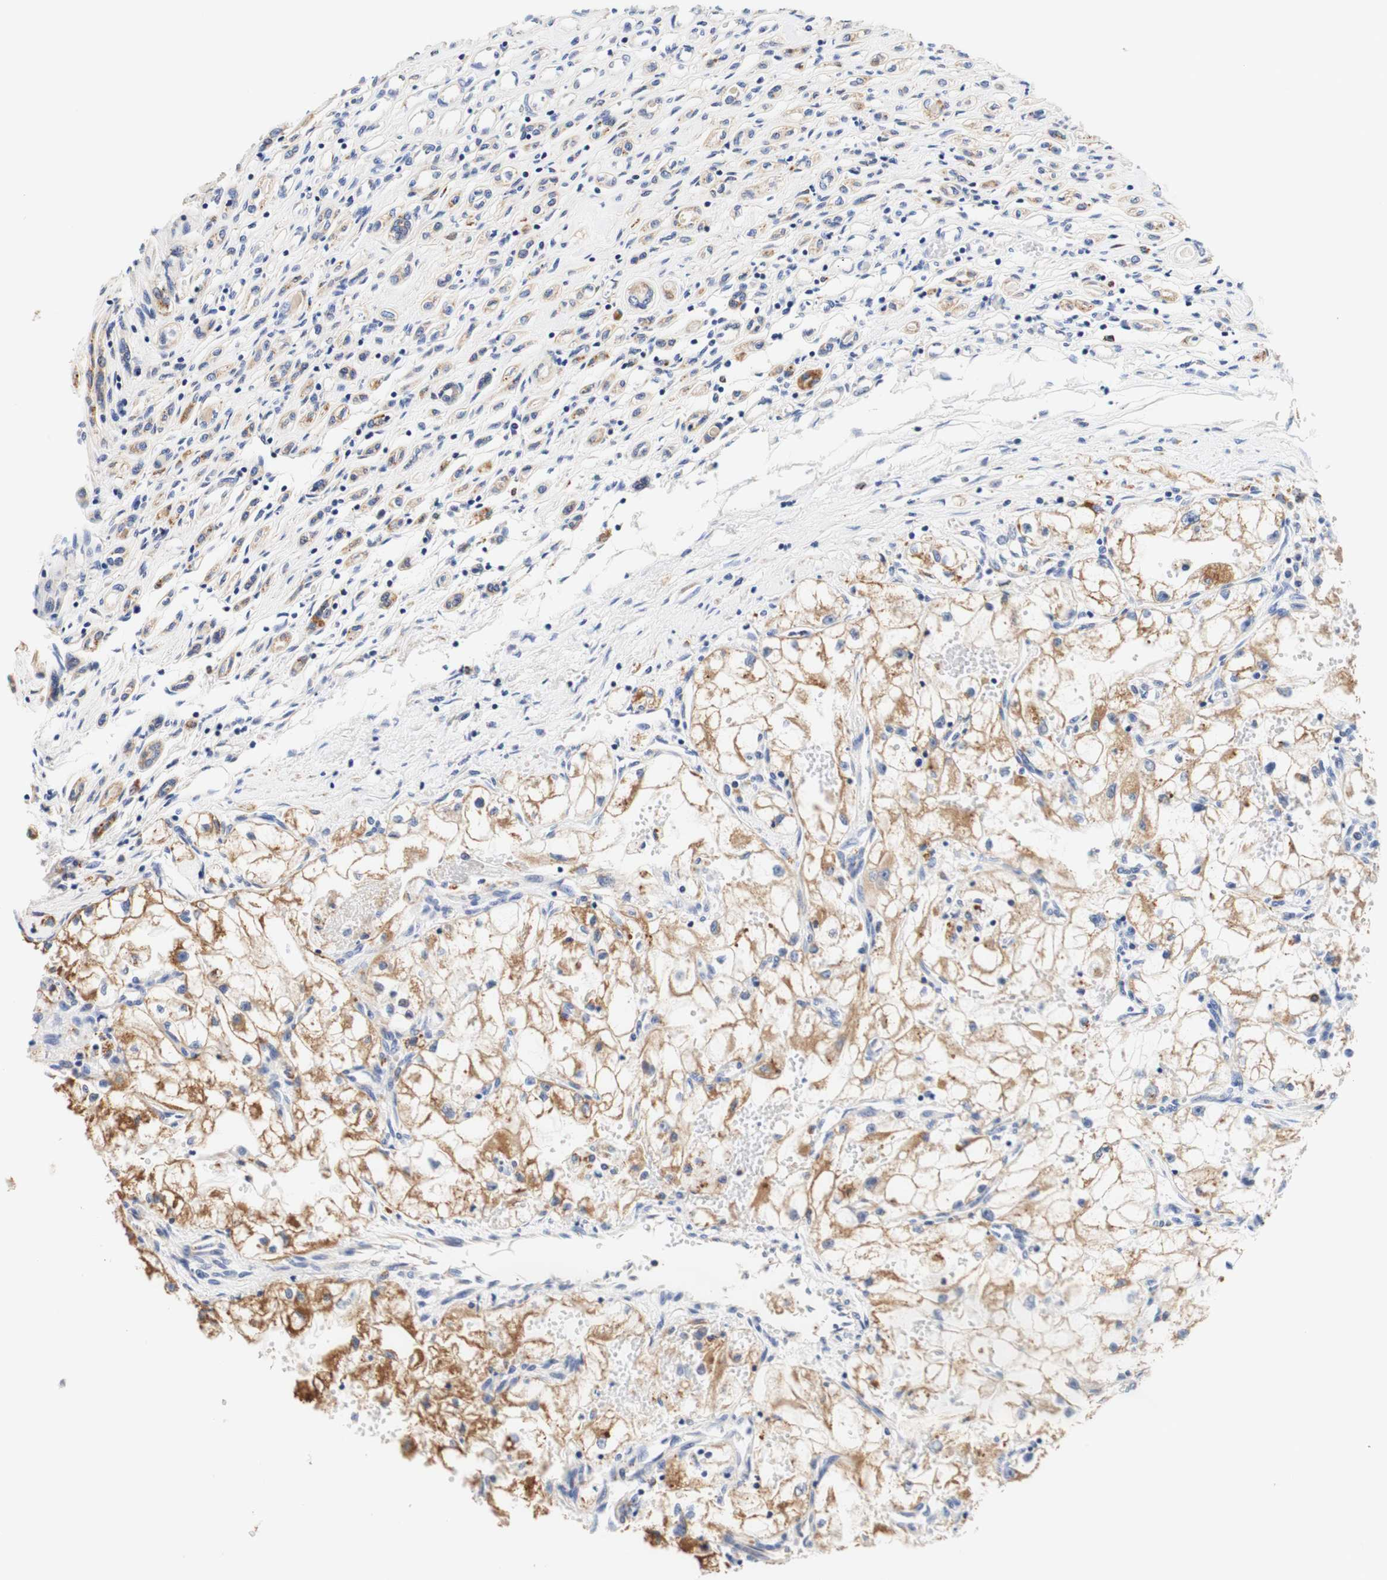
{"staining": {"intensity": "moderate", "quantity": ">75%", "location": "cytoplasmic/membranous"}, "tissue": "renal cancer", "cell_type": "Tumor cells", "image_type": "cancer", "snomed": [{"axis": "morphology", "description": "Adenocarcinoma, NOS"}, {"axis": "topography", "description": "Kidney"}], "caption": "Protein staining of adenocarcinoma (renal) tissue reveals moderate cytoplasmic/membranous positivity in about >75% of tumor cells.", "gene": "CAMK4", "patient": {"sex": "female", "age": 70}}